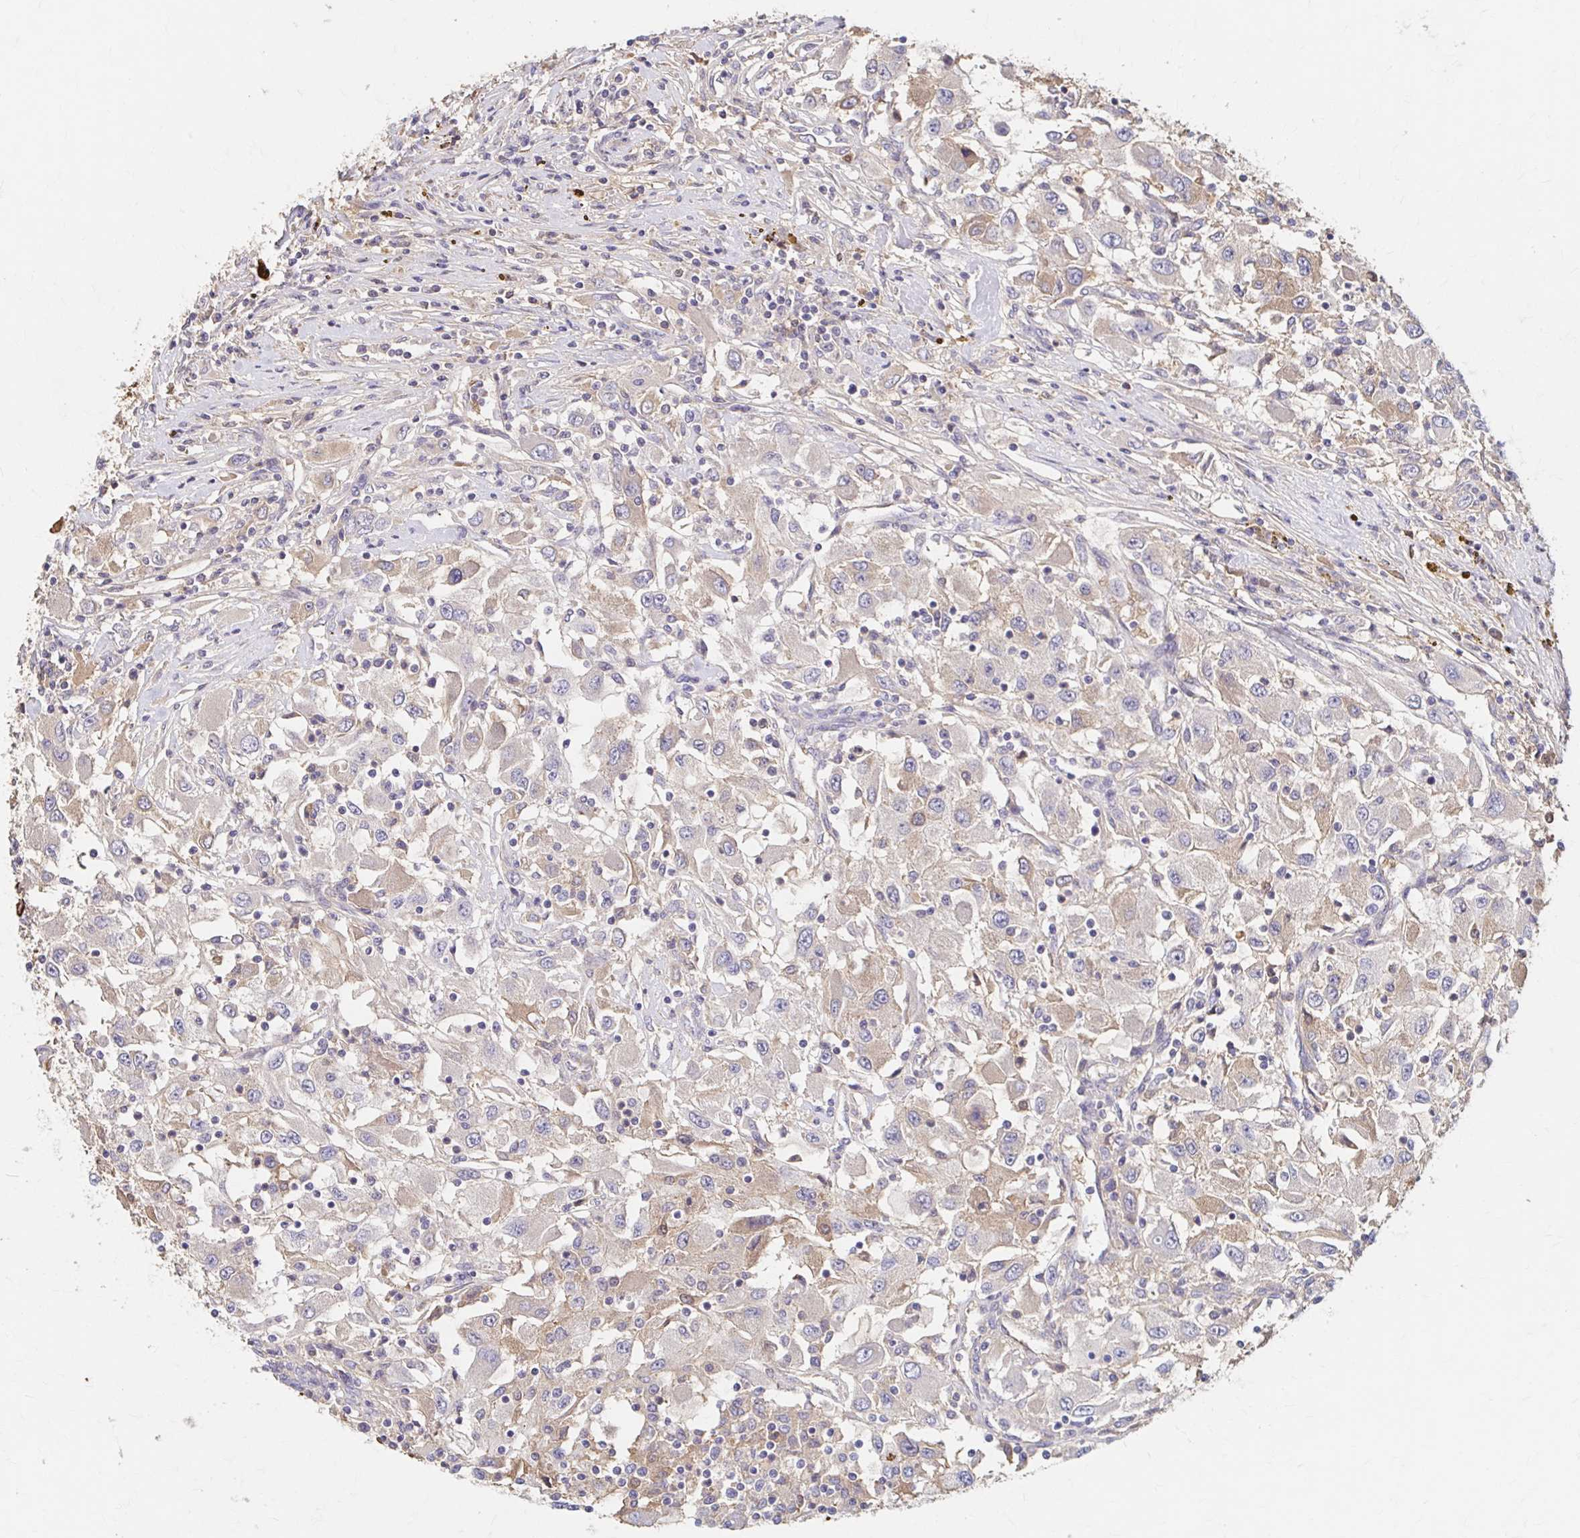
{"staining": {"intensity": "weak", "quantity": "25%-75%", "location": "cytoplasmic/membranous"}, "tissue": "renal cancer", "cell_type": "Tumor cells", "image_type": "cancer", "snomed": [{"axis": "morphology", "description": "Adenocarcinoma, NOS"}, {"axis": "topography", "description": "Kidney"}], "caption": "Adenocarcinoma (renal) stained with DAB immunohistochemistry displays low levels of weak cytoplasmic/membranous positivity in approximately 25%-75% of tumor cells.", "gene": "HMGCS2", "patient": {"sex": "female", "age": 67}}